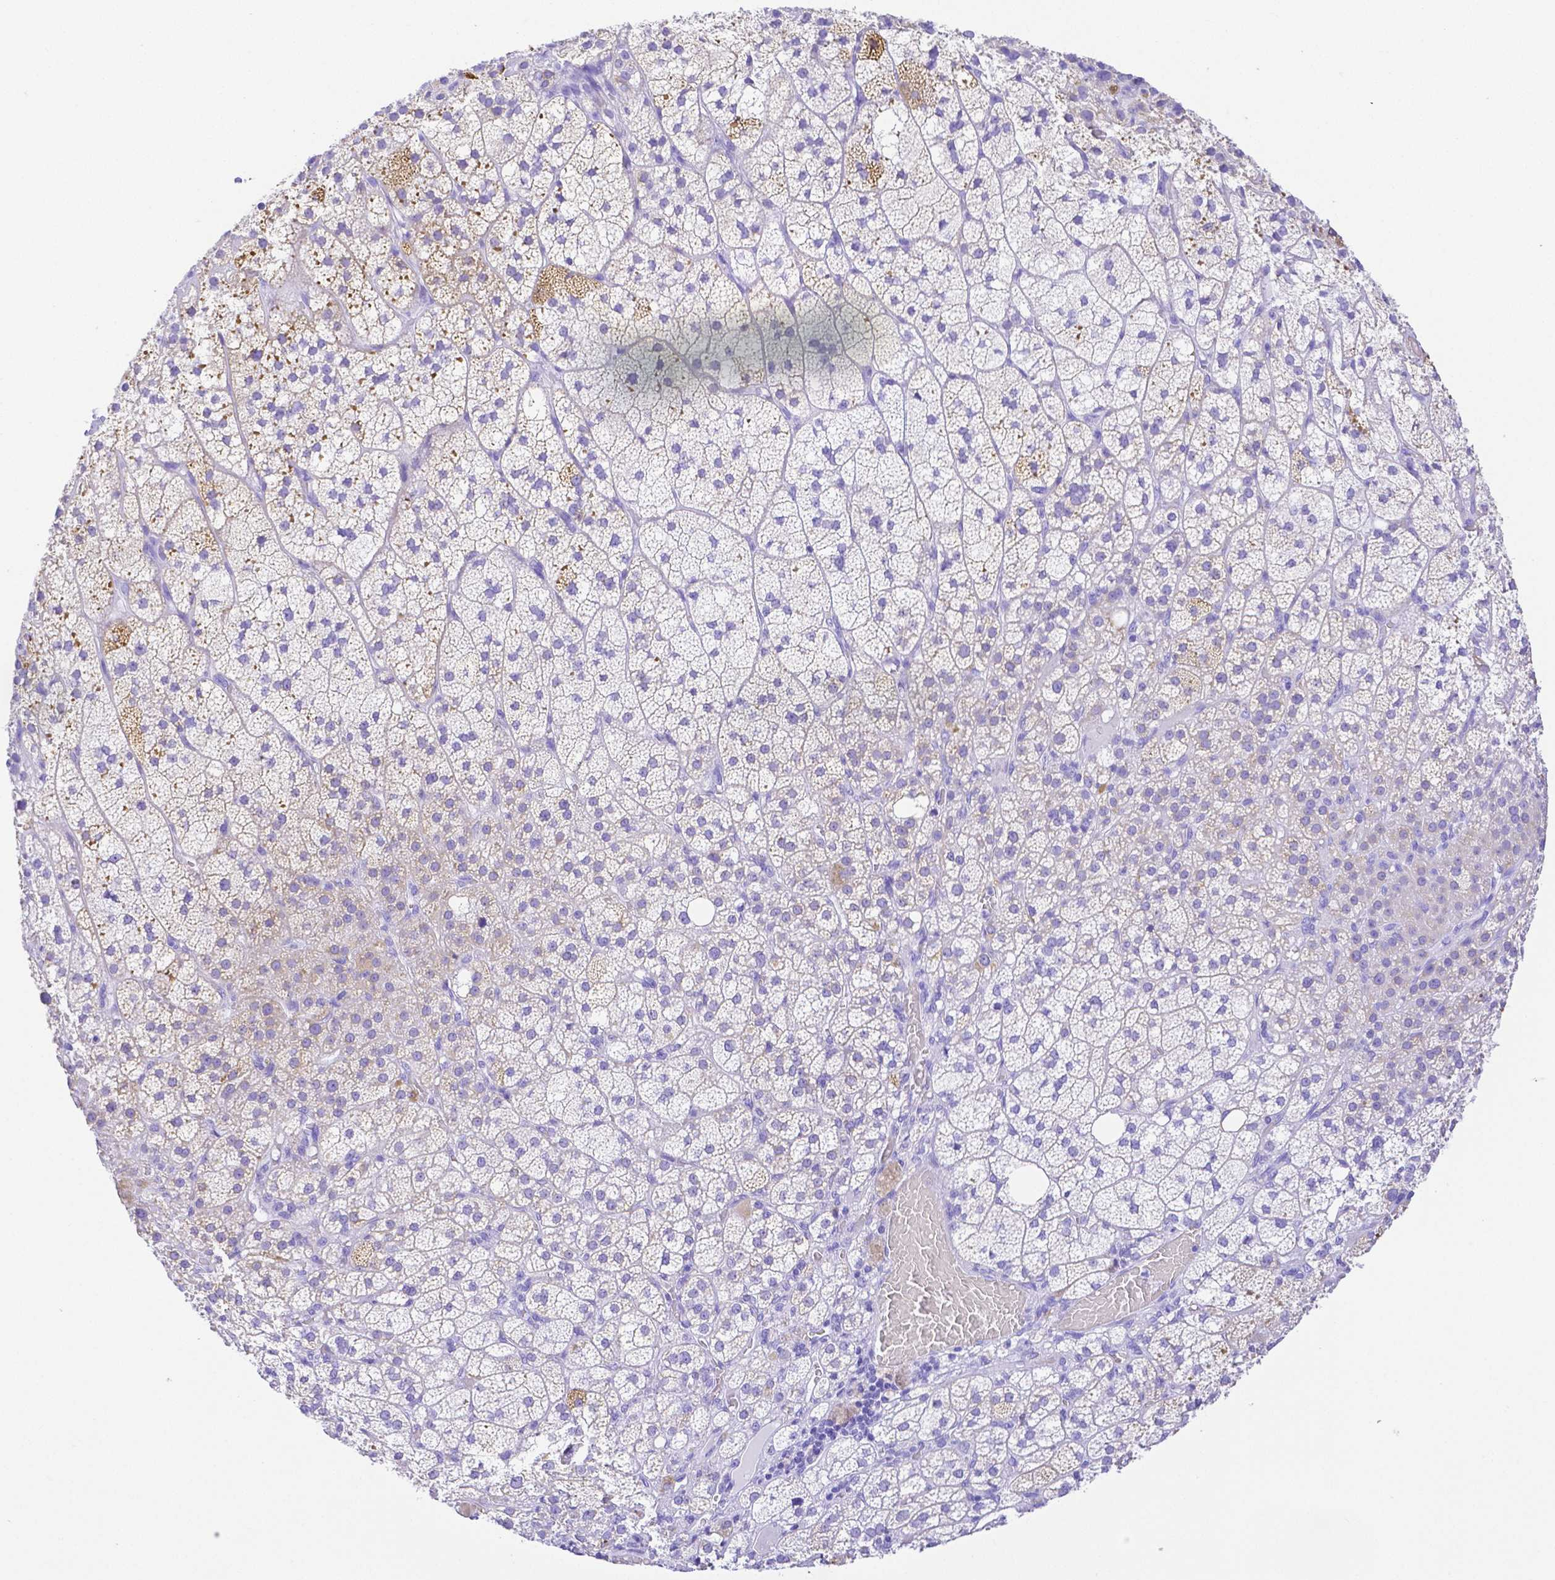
{"staining": {"intensity": "weak", "quantity": "<25%", "location": "cytoplasmic/membranous"}, "tissue": "adrenal gland", "cell_type": "Glandular cells", "image_type": "normal", "snomed": [{"axis": "morphology", "description": "Normal tissue, NOS"}, {"axis": "topography", "description": "Adrenal gland"}], "caption": "A high-resolution histopathology image shows IHC staining of unremarkable adrenal gland, which reveals no significant staining in glandular cells. Nuclei are stained in blue.", "gene": "SMR3A", "patient": {"sex": "female", "age": 60}}